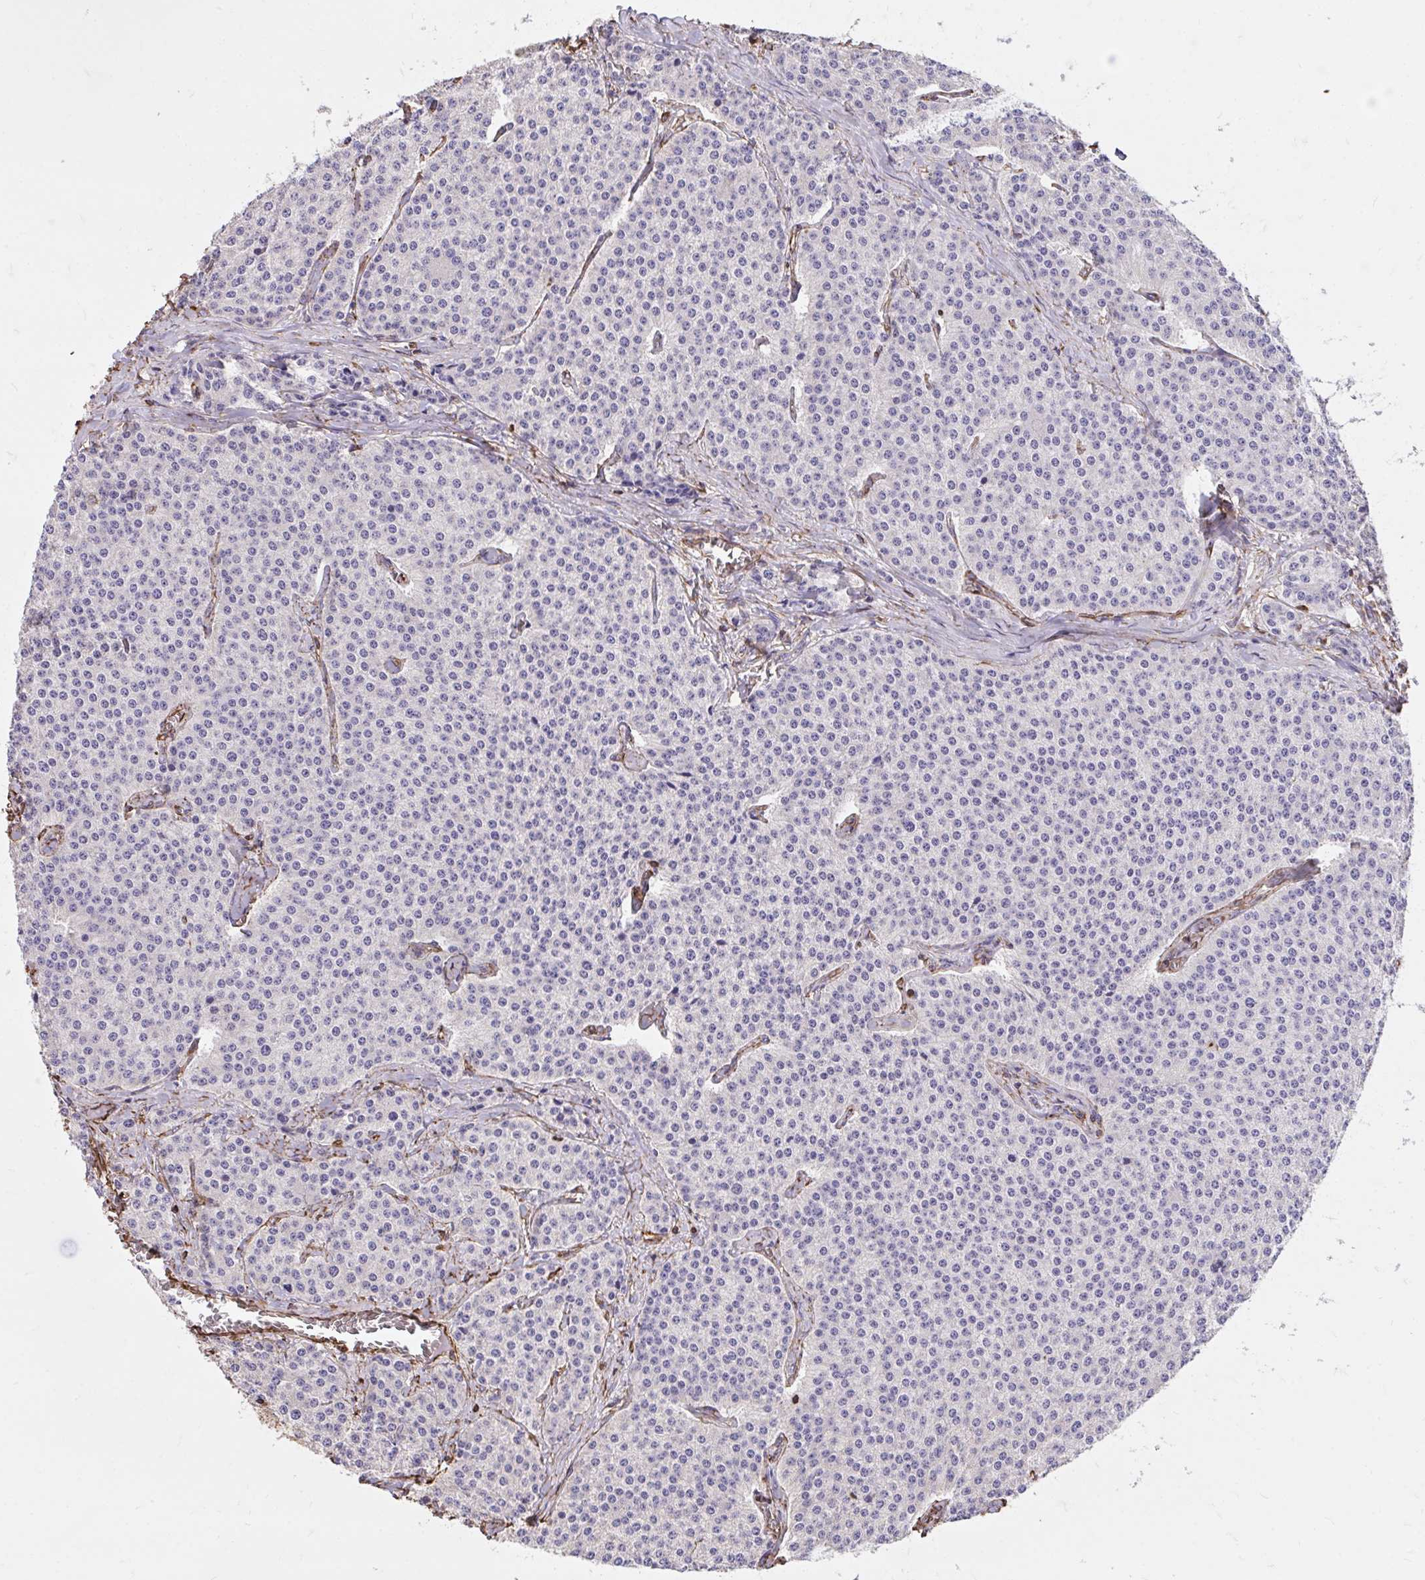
{"staining": {"intensity": "negative", "quantity": "none", "location": "none"}, "tissue": "carcinoid", "cell_type": "Tumor cells", "image_type": "cancer", "snomed": [{"axis": "morphology", "description": "Carcinoid, malignant, NOS"}, {"axis": "topography", "description": "Small intestine"}], "caption": "There is no significant staining in tumor cells of malignant carcinoid.", "gene": "RNF103", "patient": {"sex": "female", "age": 64}}